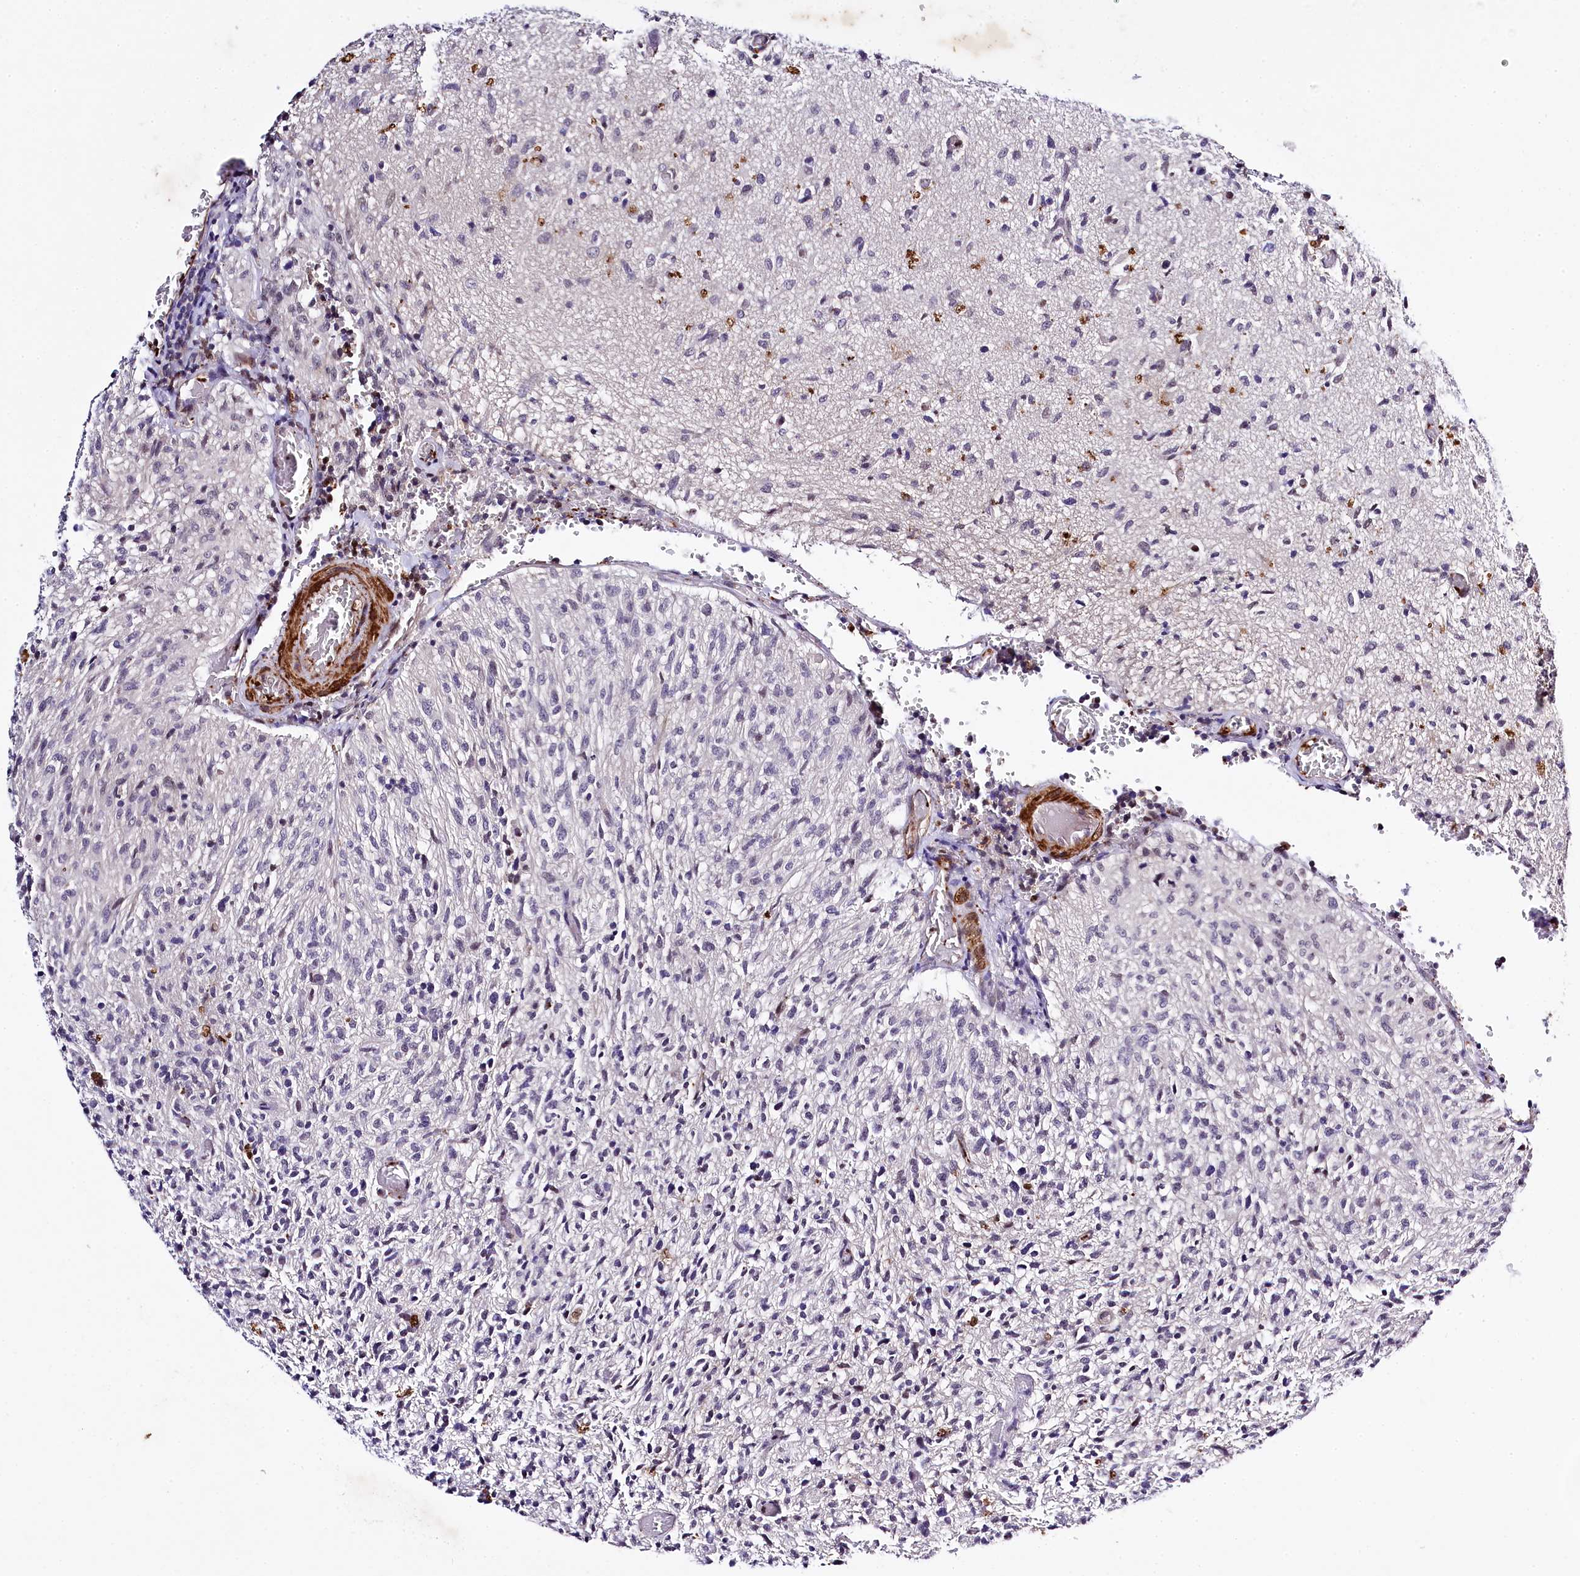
{"staining": {"intensity": "moderate", "quantity": "<25%", "location": "nuclear"}, "tissue": "glioma", "cell_type": "Tumor cells", "image_type": "cancer", "snomed": [{"axis": "morphology", "description": "Glioma, malignant, High grade"}, {"axis": "topography", "description": "Brain"}], "caption": "Approximately <25% of tumor cells in human malignant high-grade glioma reveal moderate nuclear protein staining as visualized by brown immunohistochemical staining.", "gene": "SAMD10", "patient": {"sex": "female", "age": 57}}